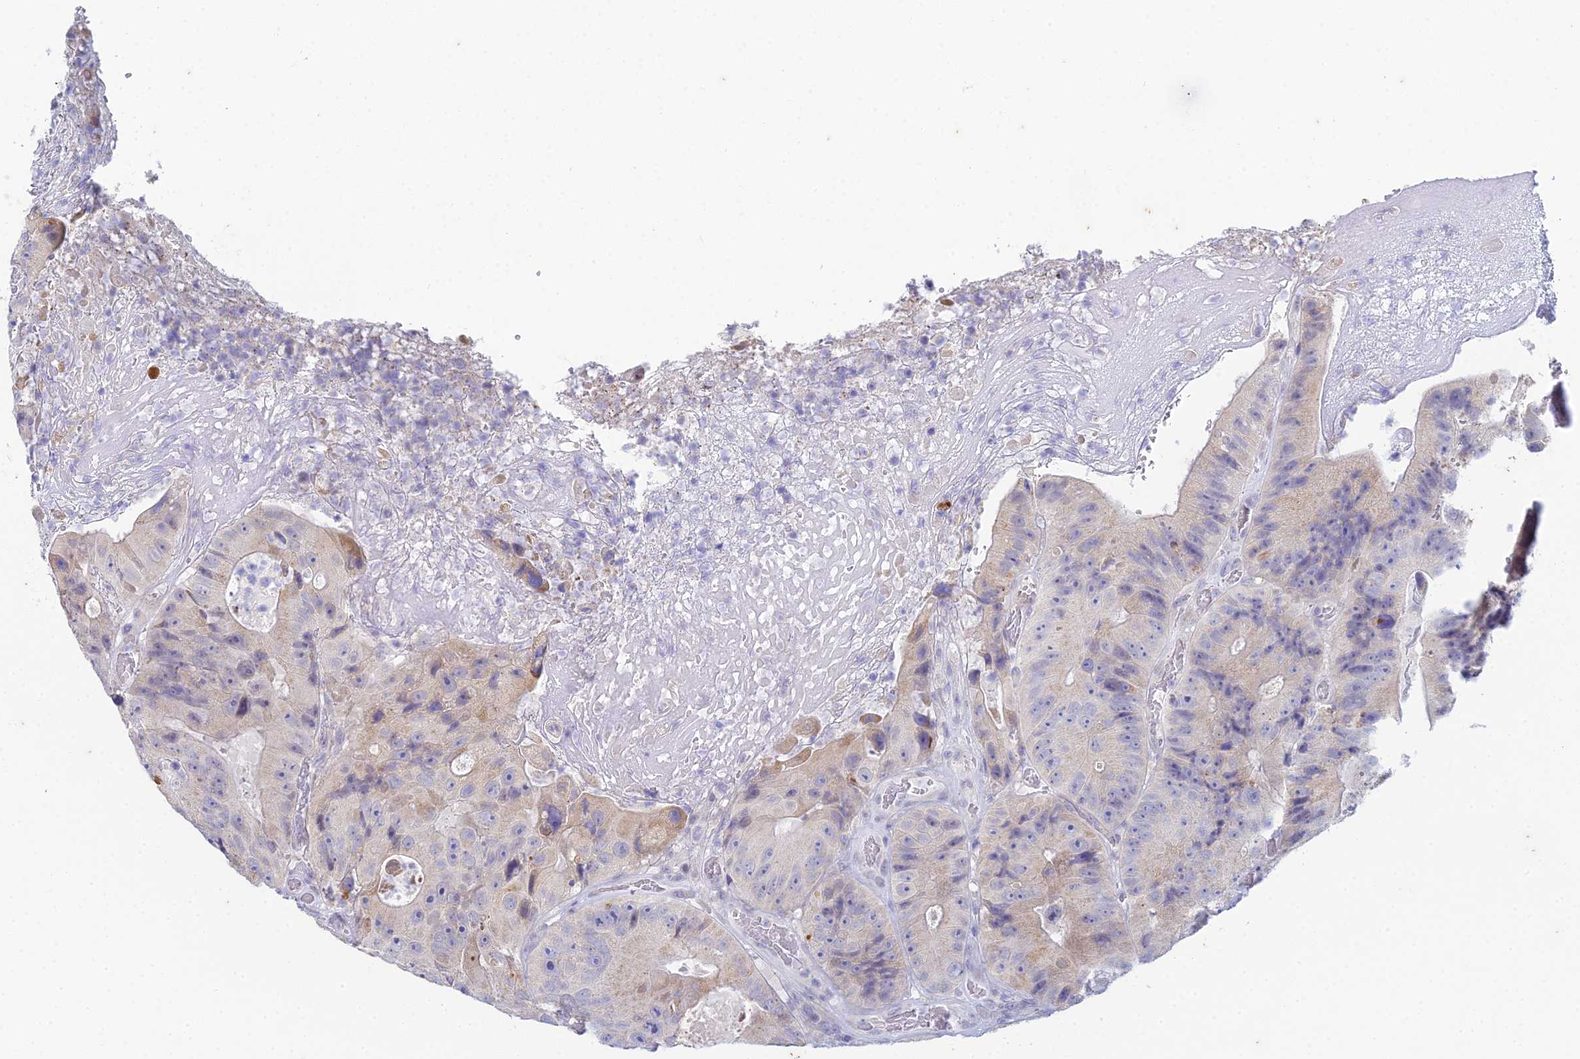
{"staining": {"intensity": "weak", "quantity": "25%-75%", "location": "cytoplasmic/membranous"}, "tissue": "colorectal cancer", "cell_type": "Tumor cells", "image_type": "cancer", "snomed": [{"axis": "morphology", "description": "Adenocarcinoma, NOS"}, {"axis": "topography", "description": "Colon"}], "caption": "High-magnification brightfield microscopy of colorectal adenocarcinoma stained with DAB (3,3'-diaminobenzidine) (brown) and counterstained with hematoxylin (blue). tumor cells exhibit weak cytoplasmic/membranous staining is identified in about25%-75% of cells. (Brightfield microscopy of DAB IHC at high magnification).", "gene": "EEF2KMT", "patient": {"sex": "female", "age": 86}}